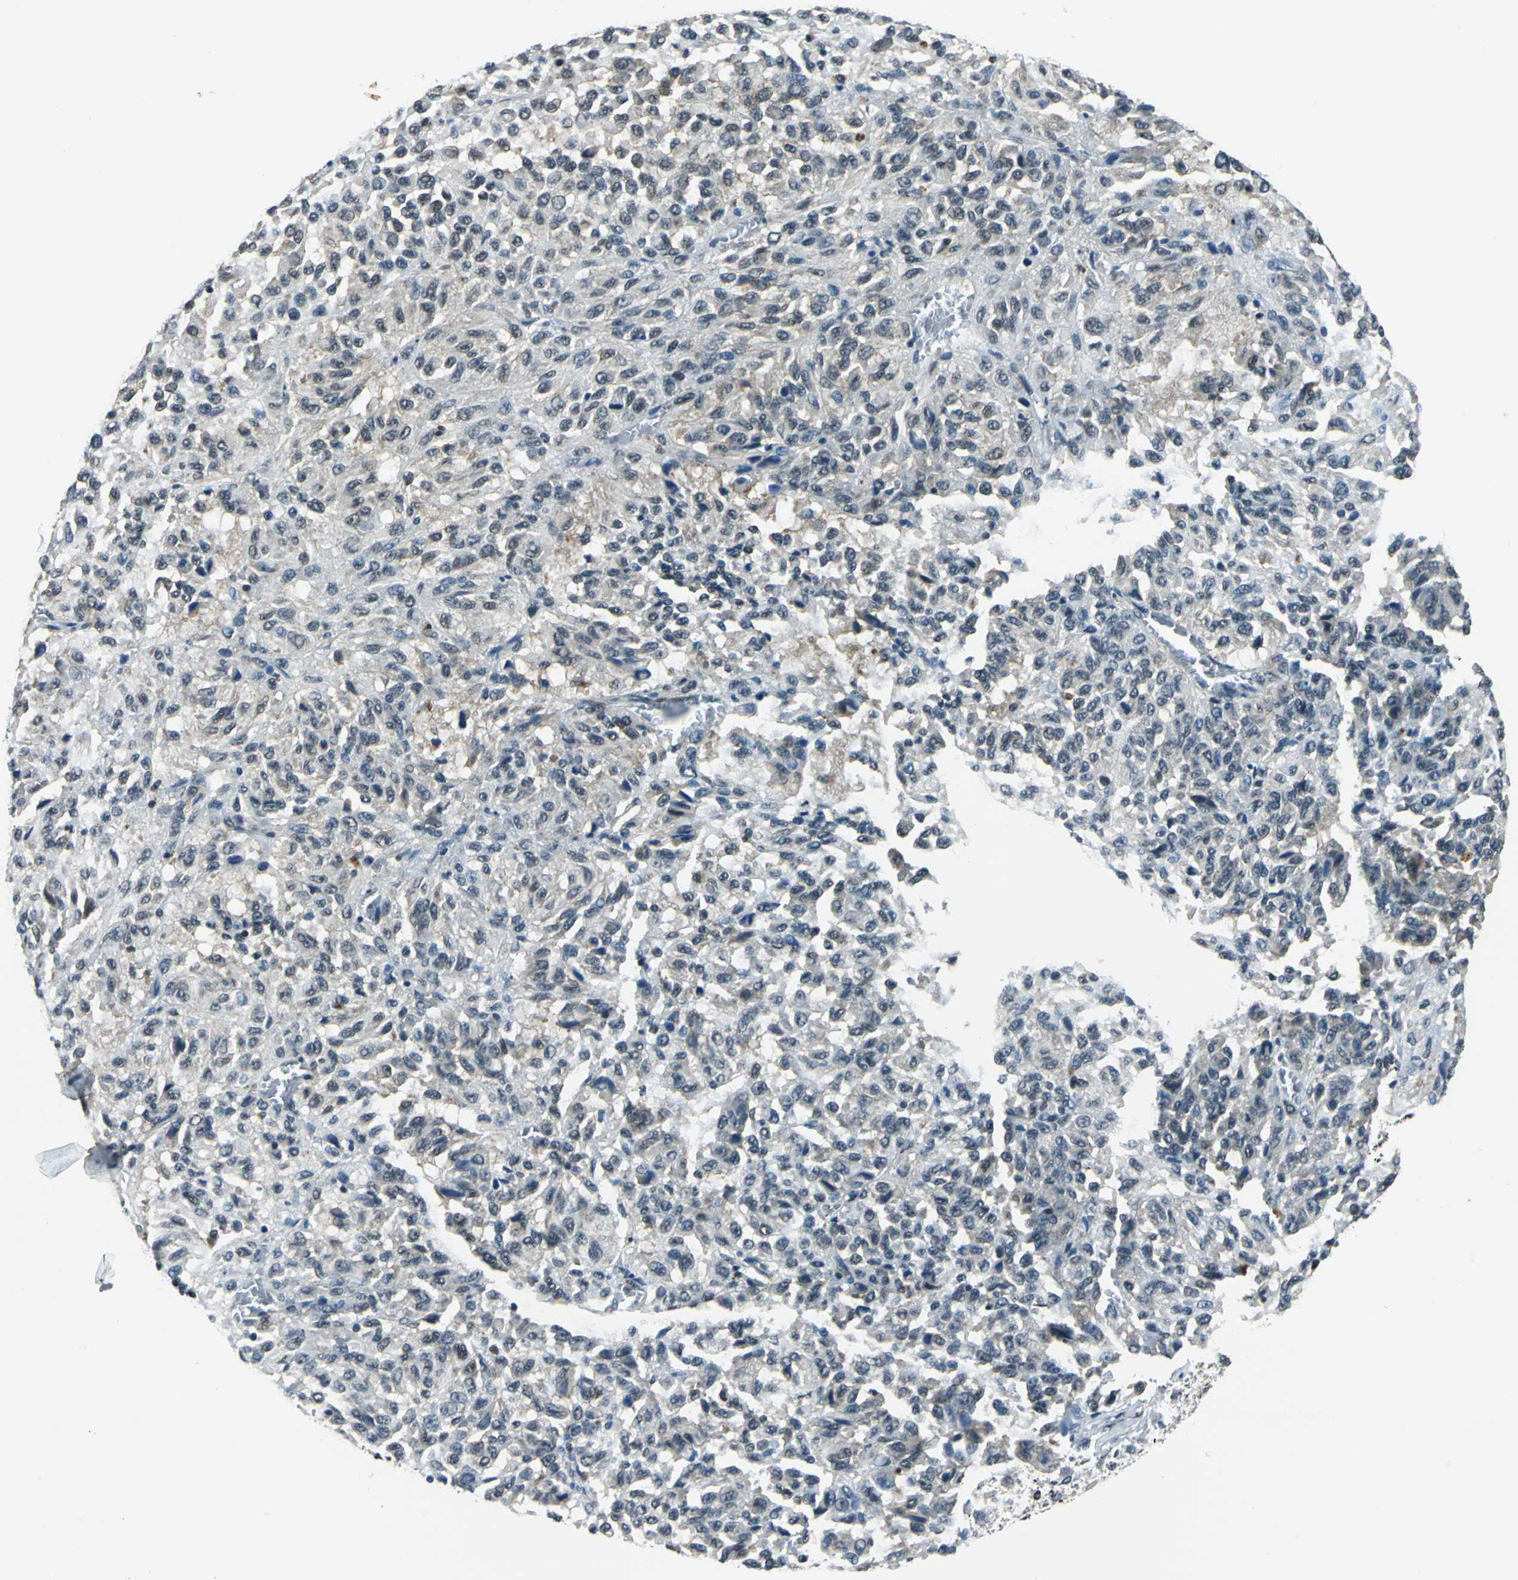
{"staining": {"intensity": "moderate", "quantity": "25%-75%", "location": "cytoplasmic/membranous,nuclear"}, "tissue": "melanoma", "cell_type": "Tumor cells", "image_type": "cancer", "snomed": [{"axis": "morphology", "description": "Malignant melanoma, Metastatic site"}, {"axis": "topography", "description": "Lung"}], "caption": "Protein expression analysis of human melanoma reveals moderate cytoplasmic/membranous and nuclear expression in approximately 25%-75% of tumor cells.", "gene": "RBM14", "patient": {"sex": "male", "age": 64}}